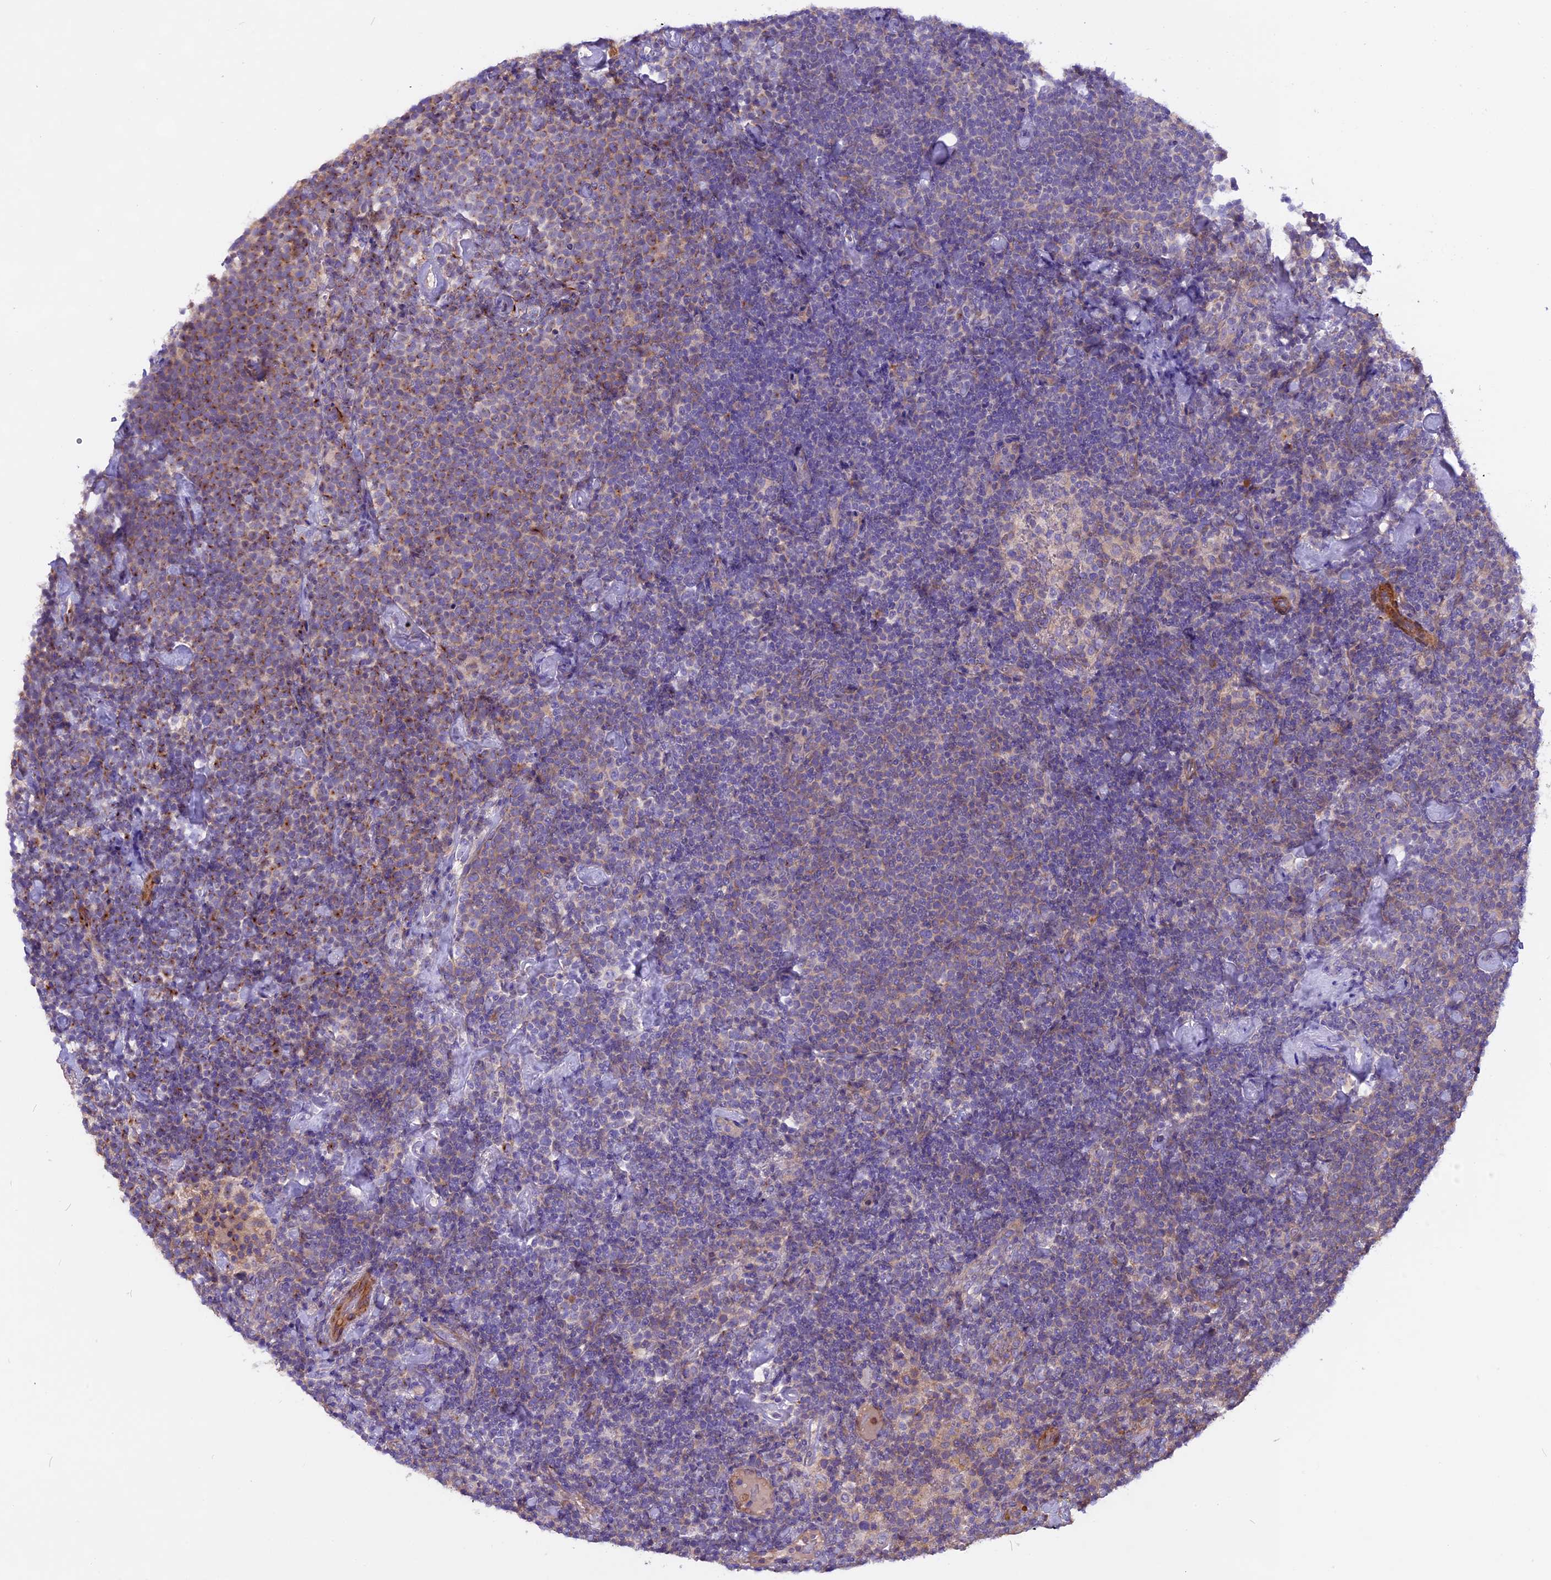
{"staining": {"intensity": "moderate", "quantity": "<25%", "location": "cytoplasmic/membranous"}, "tissue": "lymphoma", "cell_type": "Tumor cells", "image_type": "cancer", "snomed": [{"axis": "morphology", "description": "Malignant lymphoma, non-Hodgkin's type, High grade"}, {"axis": "topography", "description": "Lymph node"}], "caption": "High-power microscopy captured an IHC photomicrograph of high-grade malignant lymphoma, non-Hodgkin's type, revealing moderate cytoplasmic/membranous expression in approximately <25% of tumor cells.", "gene": "ANO3", "patient": {"sex": "male", "age": 61}}